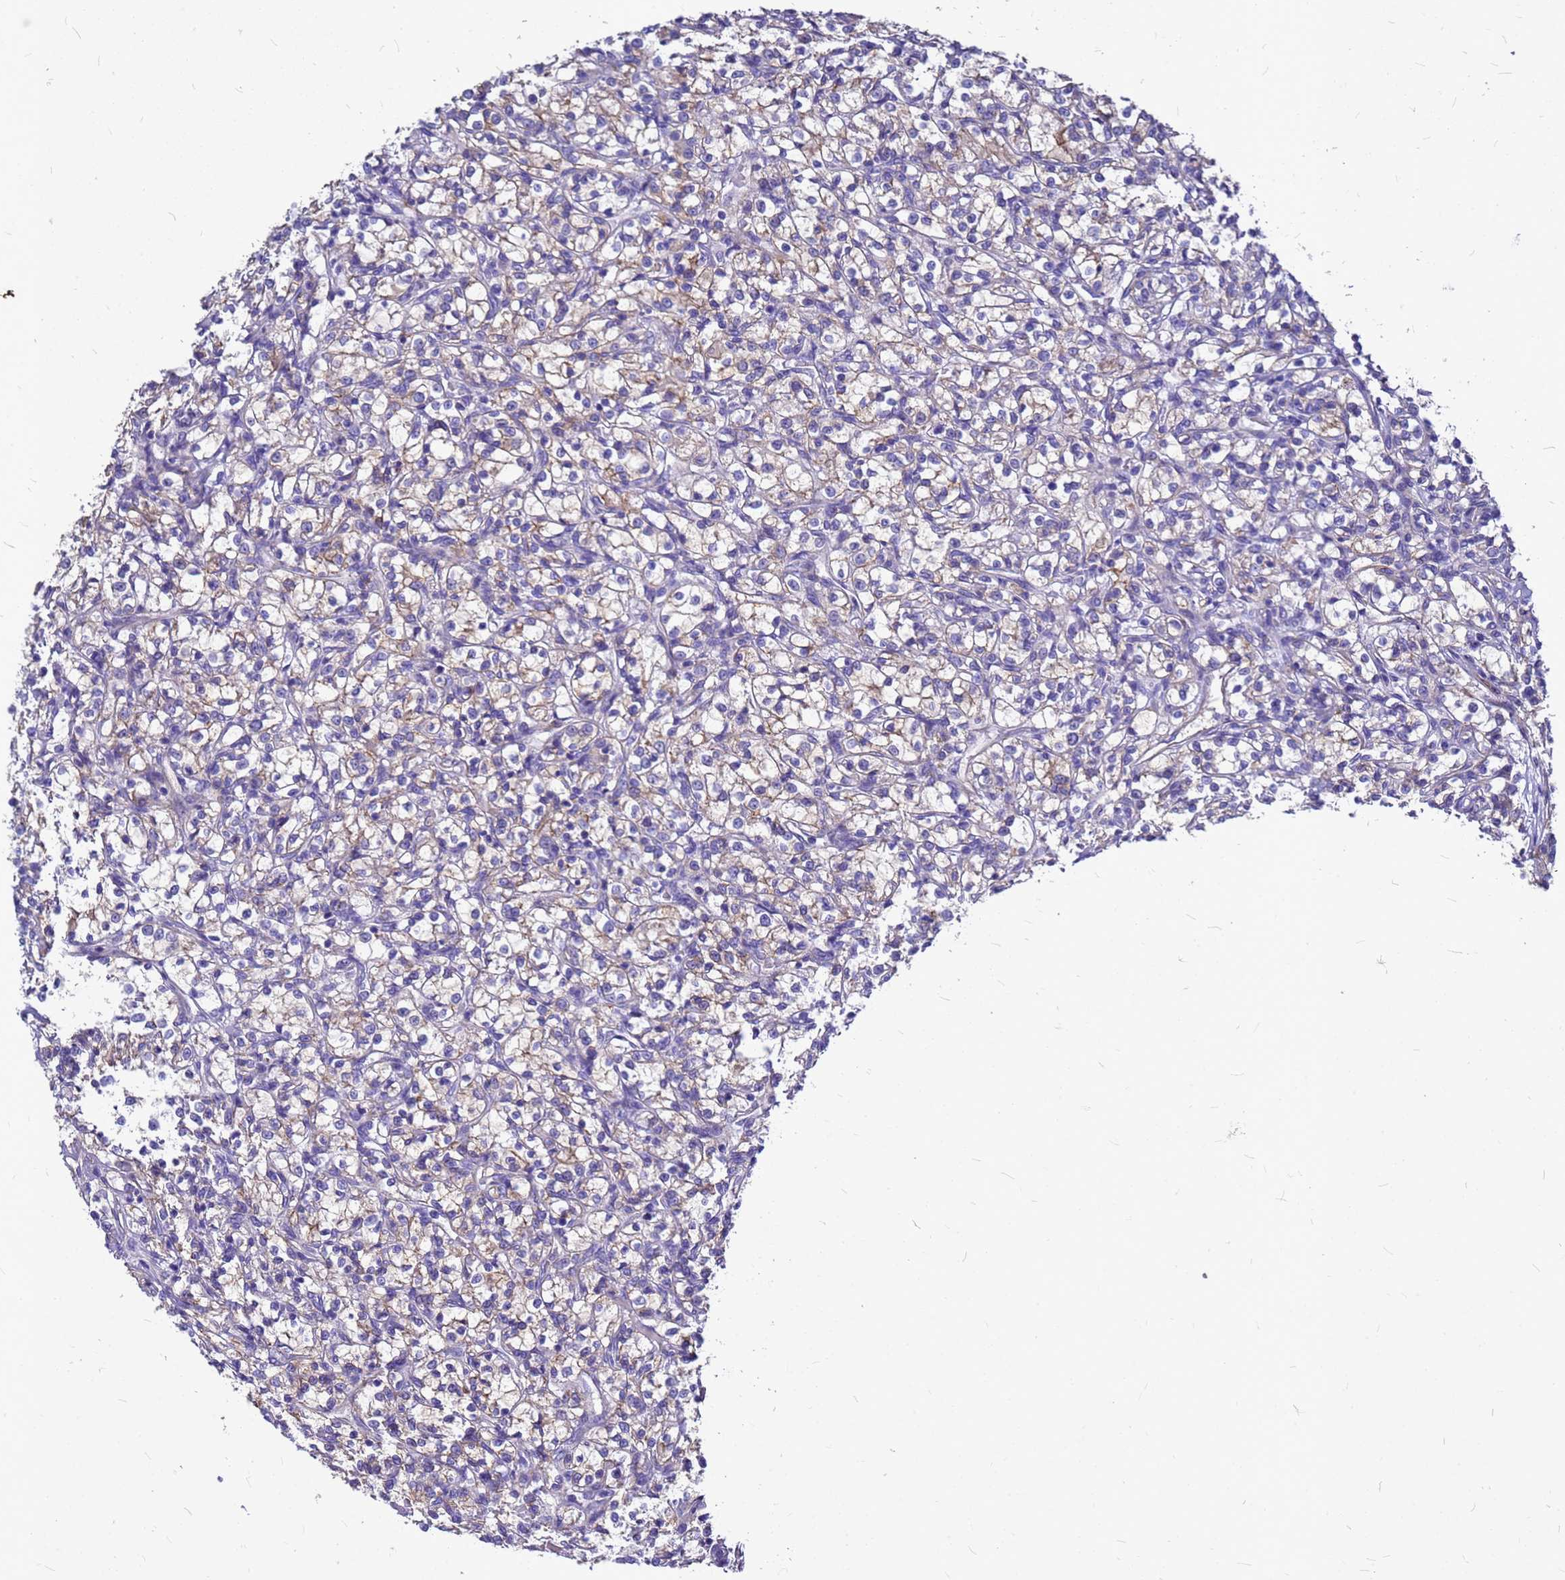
{"staining": {"intensity": "negative", "quantity": "none", "location": "none"}, "tissue": "renal cancer", "cell_type": "Tumor cells", "image_type": "cancer", "snomed": [{"axis": "morphology", "description": "Adenocarcinoma, NOS"}, {"axis": "topography", "description": "Kidney"}], "caption": "Renal cancer (adenocarcinoma) was stained to show a protein in brown. There is no significant staining in tumor cells.", "gene": "FBXW5", "patient": {"sex": "female", "age": 69}}